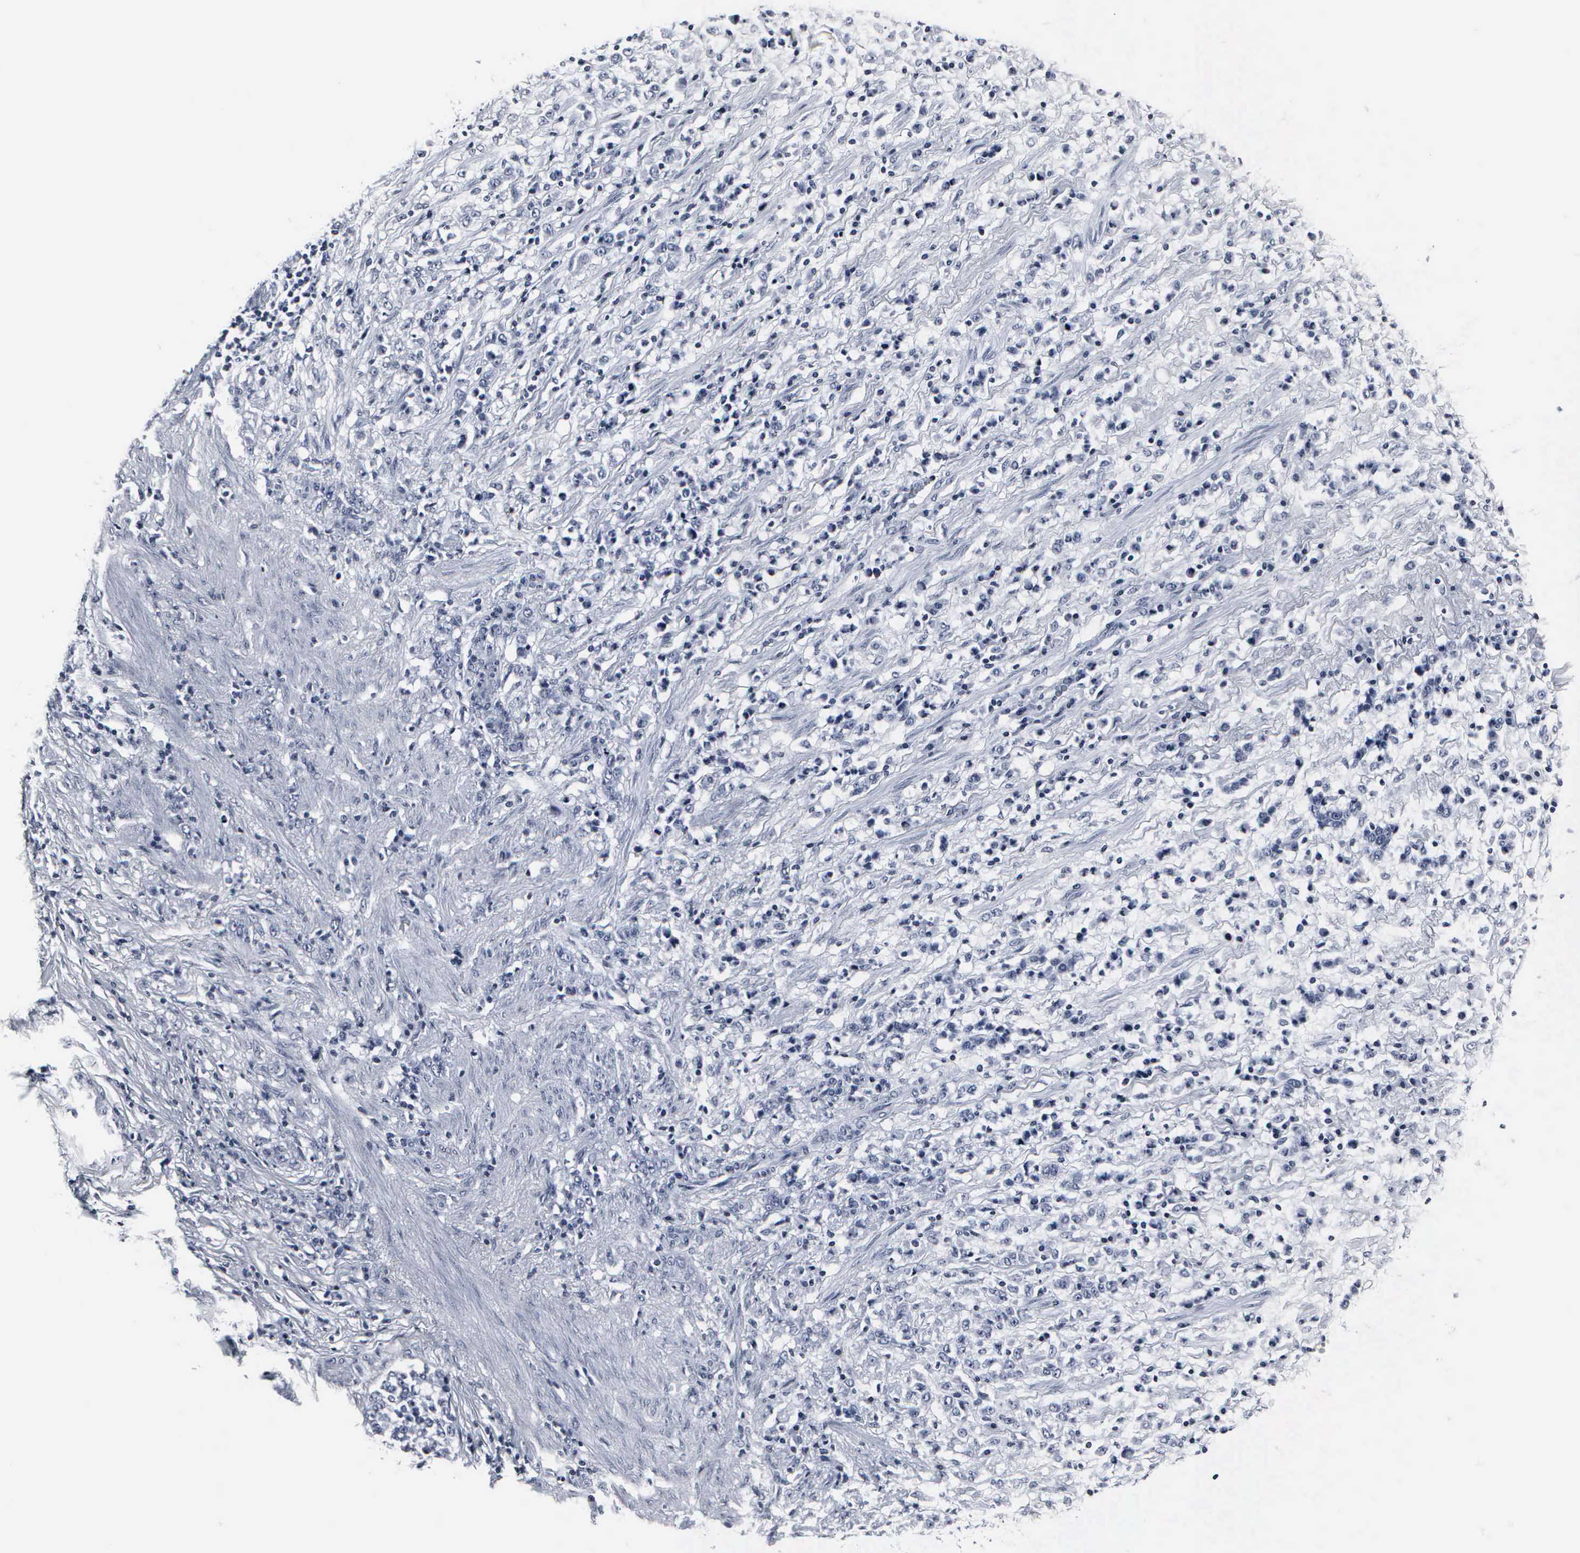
{"staining": {"intensity": "negative", "quantity": "none", "location": "none"}, "tissue": "stomach cancer", "cell_type": "Tumor cells", "image_type": "cancer", "snomed": [{"axis": "morphology", "description": "Adenocarcinoma, NOS"}, {"axis": "topography", "description": "Stomach, lower"}], "caption": "Immunohistochemistry of adenocarcinoma (stomach) displays no expression in tumor cells.", "gene": "DGCR2", "patient": {"sex": "male", "age": 88}}